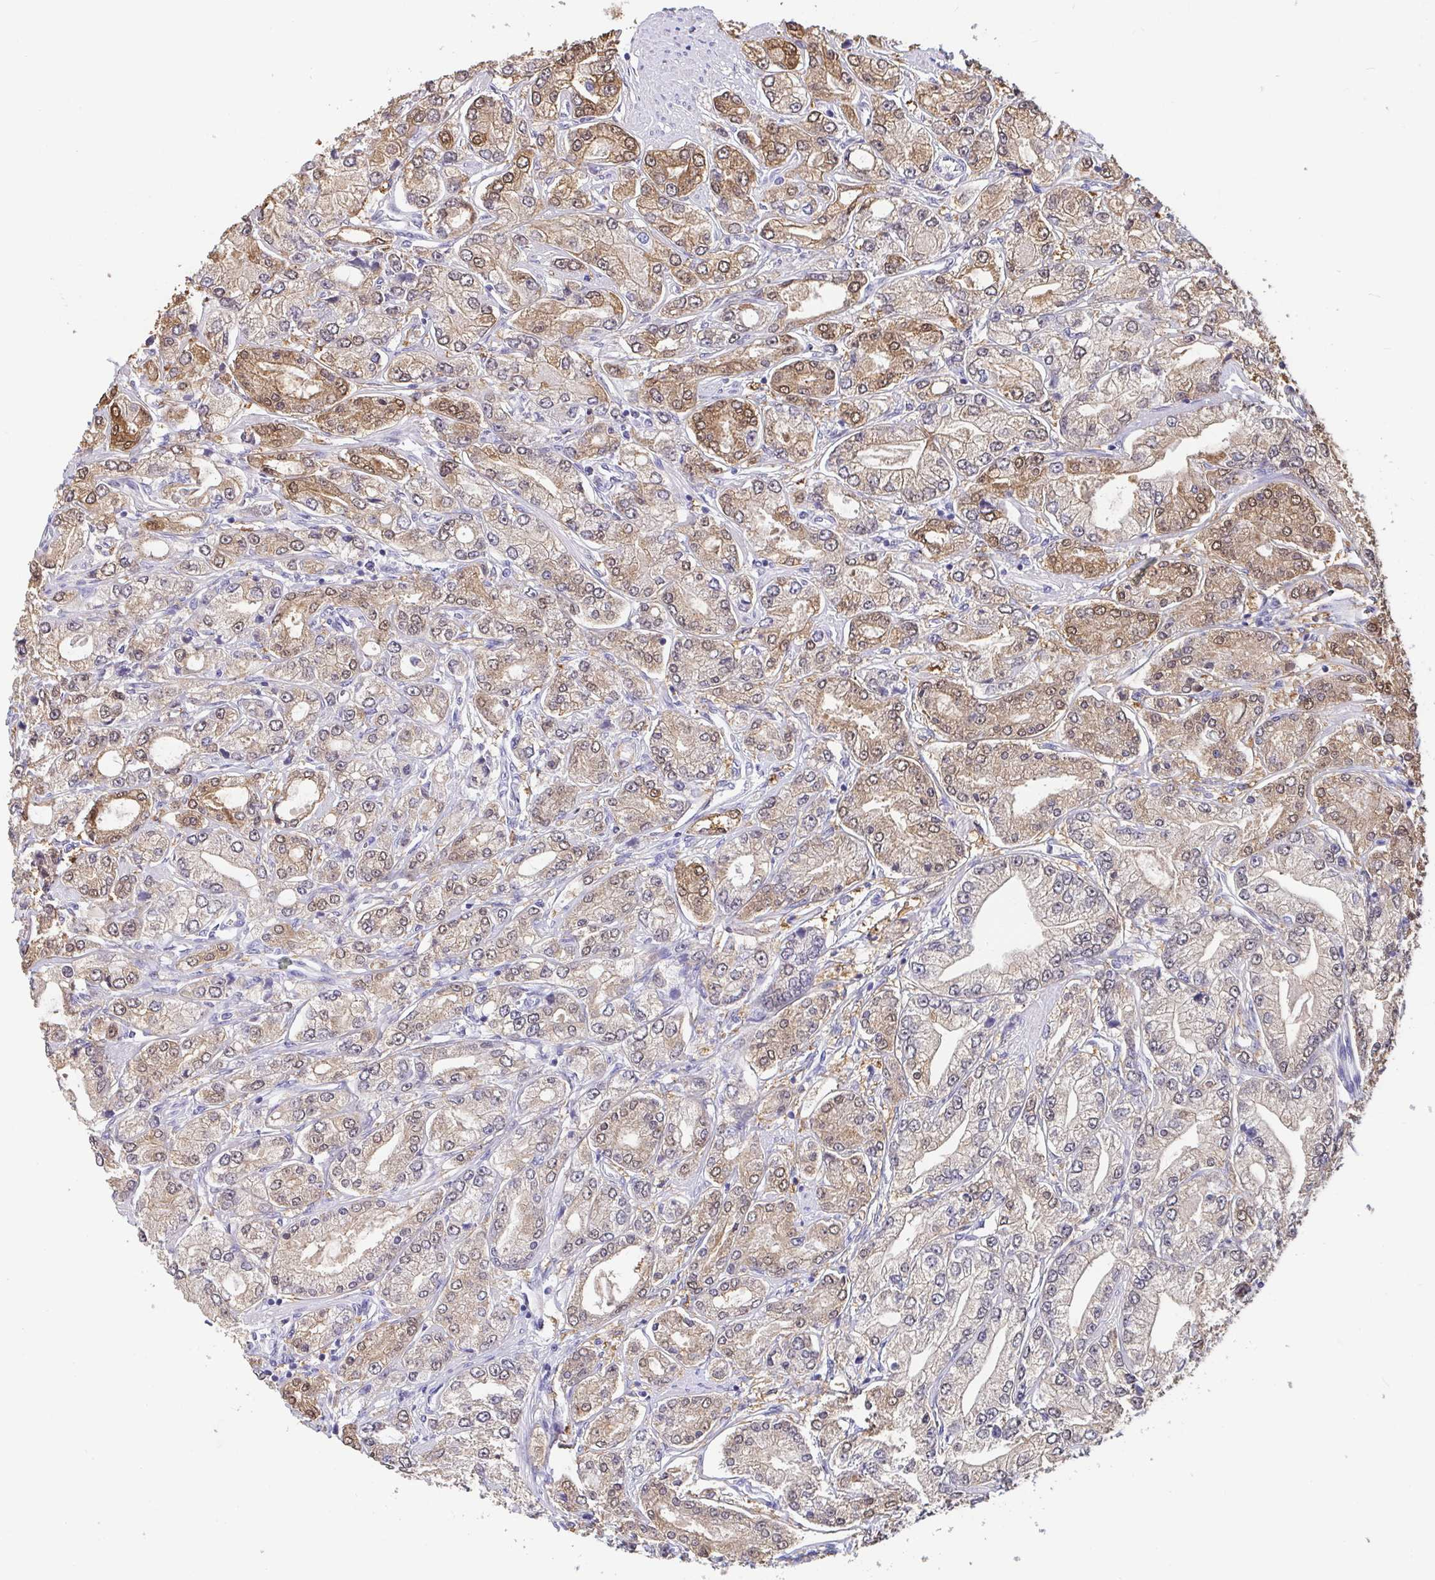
{"staining": {"intensity": "weak", "quantity": ">75%", "location": "cytoplasmic/membranous,nuclear"}, "tissue": "prostate cancer", "cell_type": "Tumor cells", "image_type": "cancer", "snomed": [{"axis": "morphology", "description": "Adenocarcinoma, High grade"}, {"axis": "topography", "description": "Prostate"}], "caption": "Protein expression analysis of human prostate cancer (high-grade adenocarcinoma) reveals weak cytoplasmic/membranous and nuclear expression in approximately >75% of tumor cells.", "gene": "IDH1", "patient": {"sex": "male", "age": 66}}